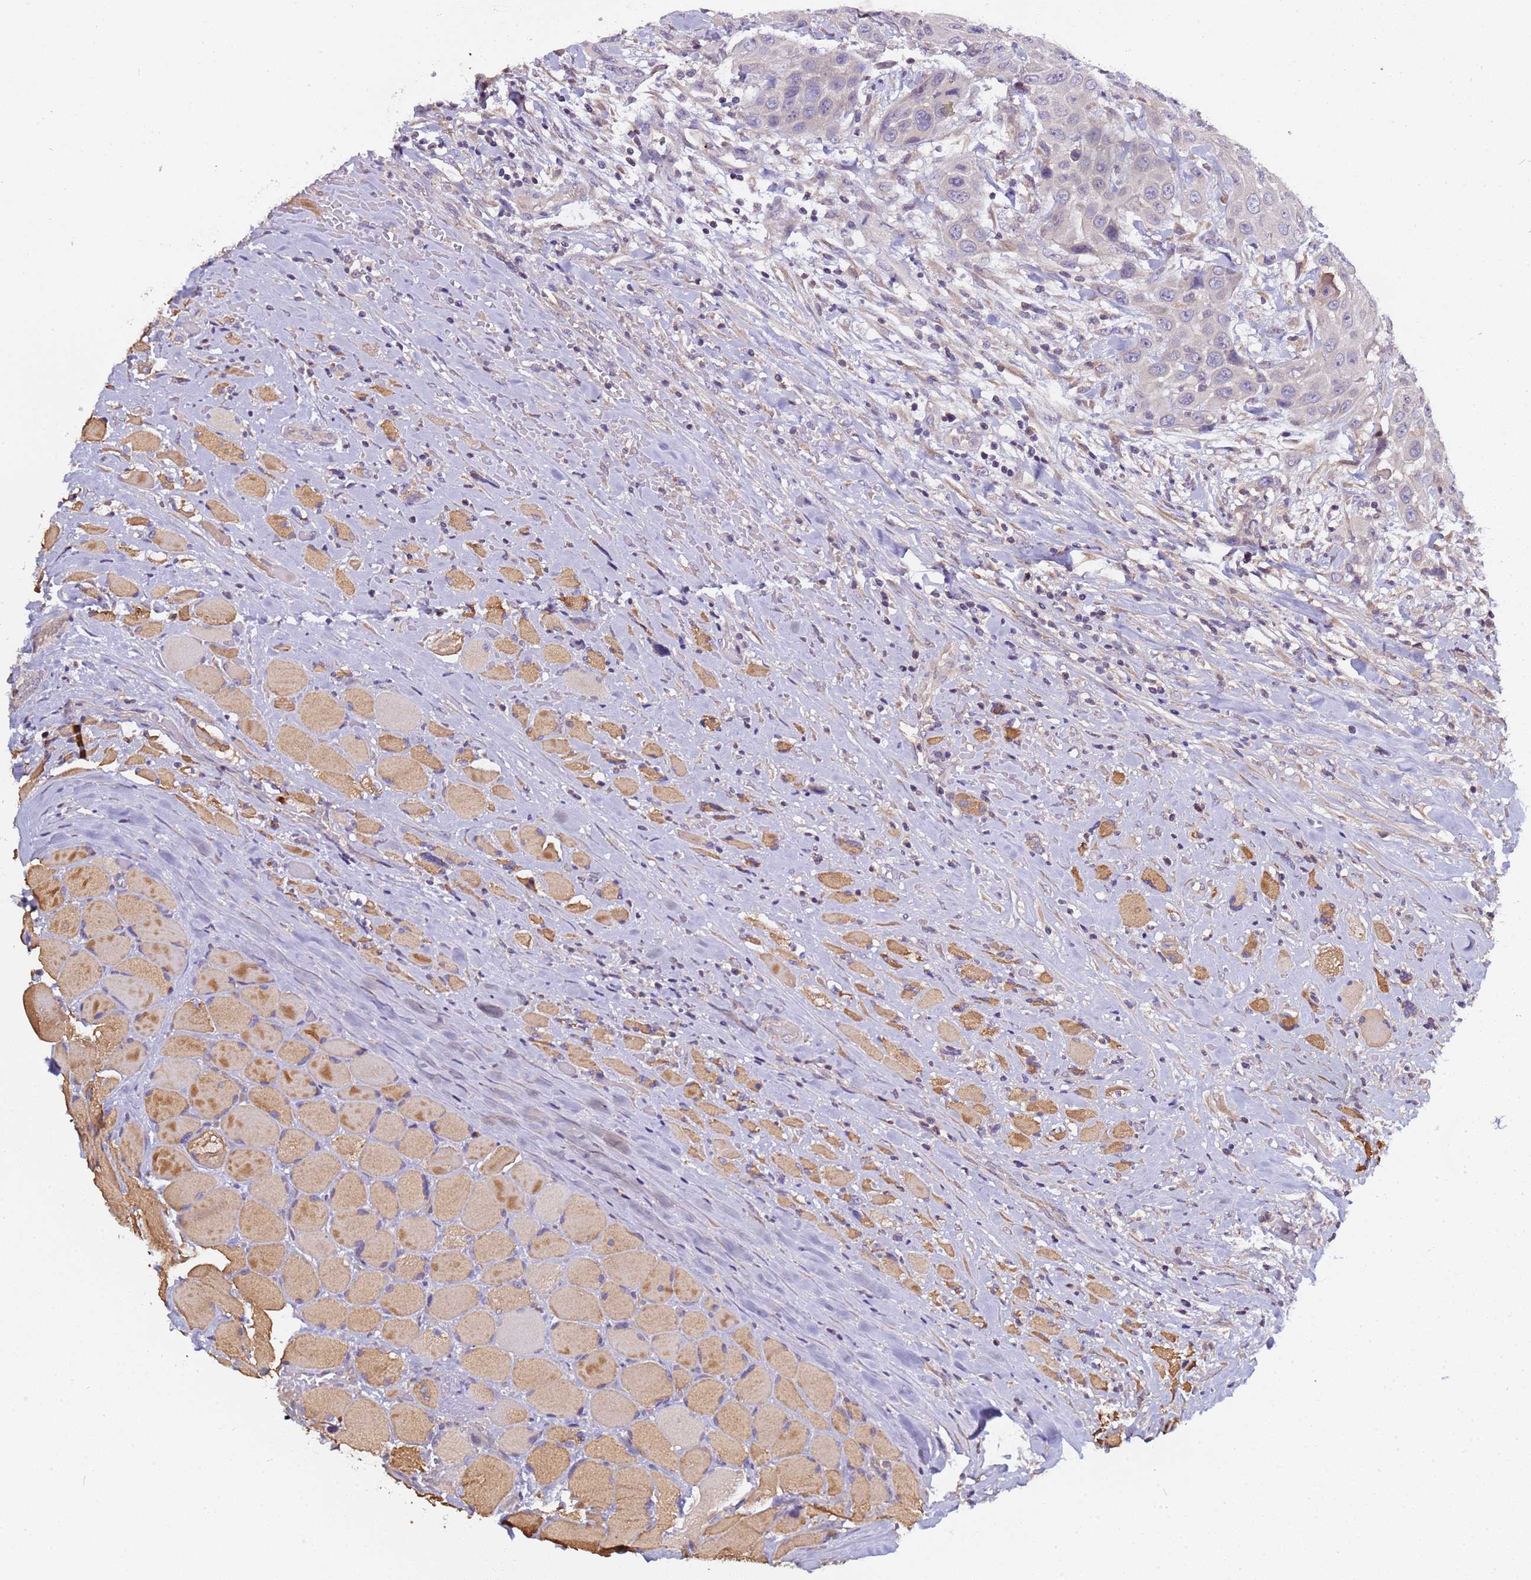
{"staining": {"intensity": "negative", "quantity": "none", "location": "none"}, "tissue": "head and neck cancer", "cell_type": "Tumor cells", "image_type": "cancer", "snomed": [{"axis": "morphology", "description": "Squamous cell carcinoma, NOS"}, {"axis": "topography", "description": "Head-Neck"}], "caption": "Immunohistochemistry image of head and neck squamous cell carcinoma stained for a protein (brown), which shows no positivity in tumor cells.", "gene": "ELMOD2", "patient": {"sex": "male", "age": 81}}